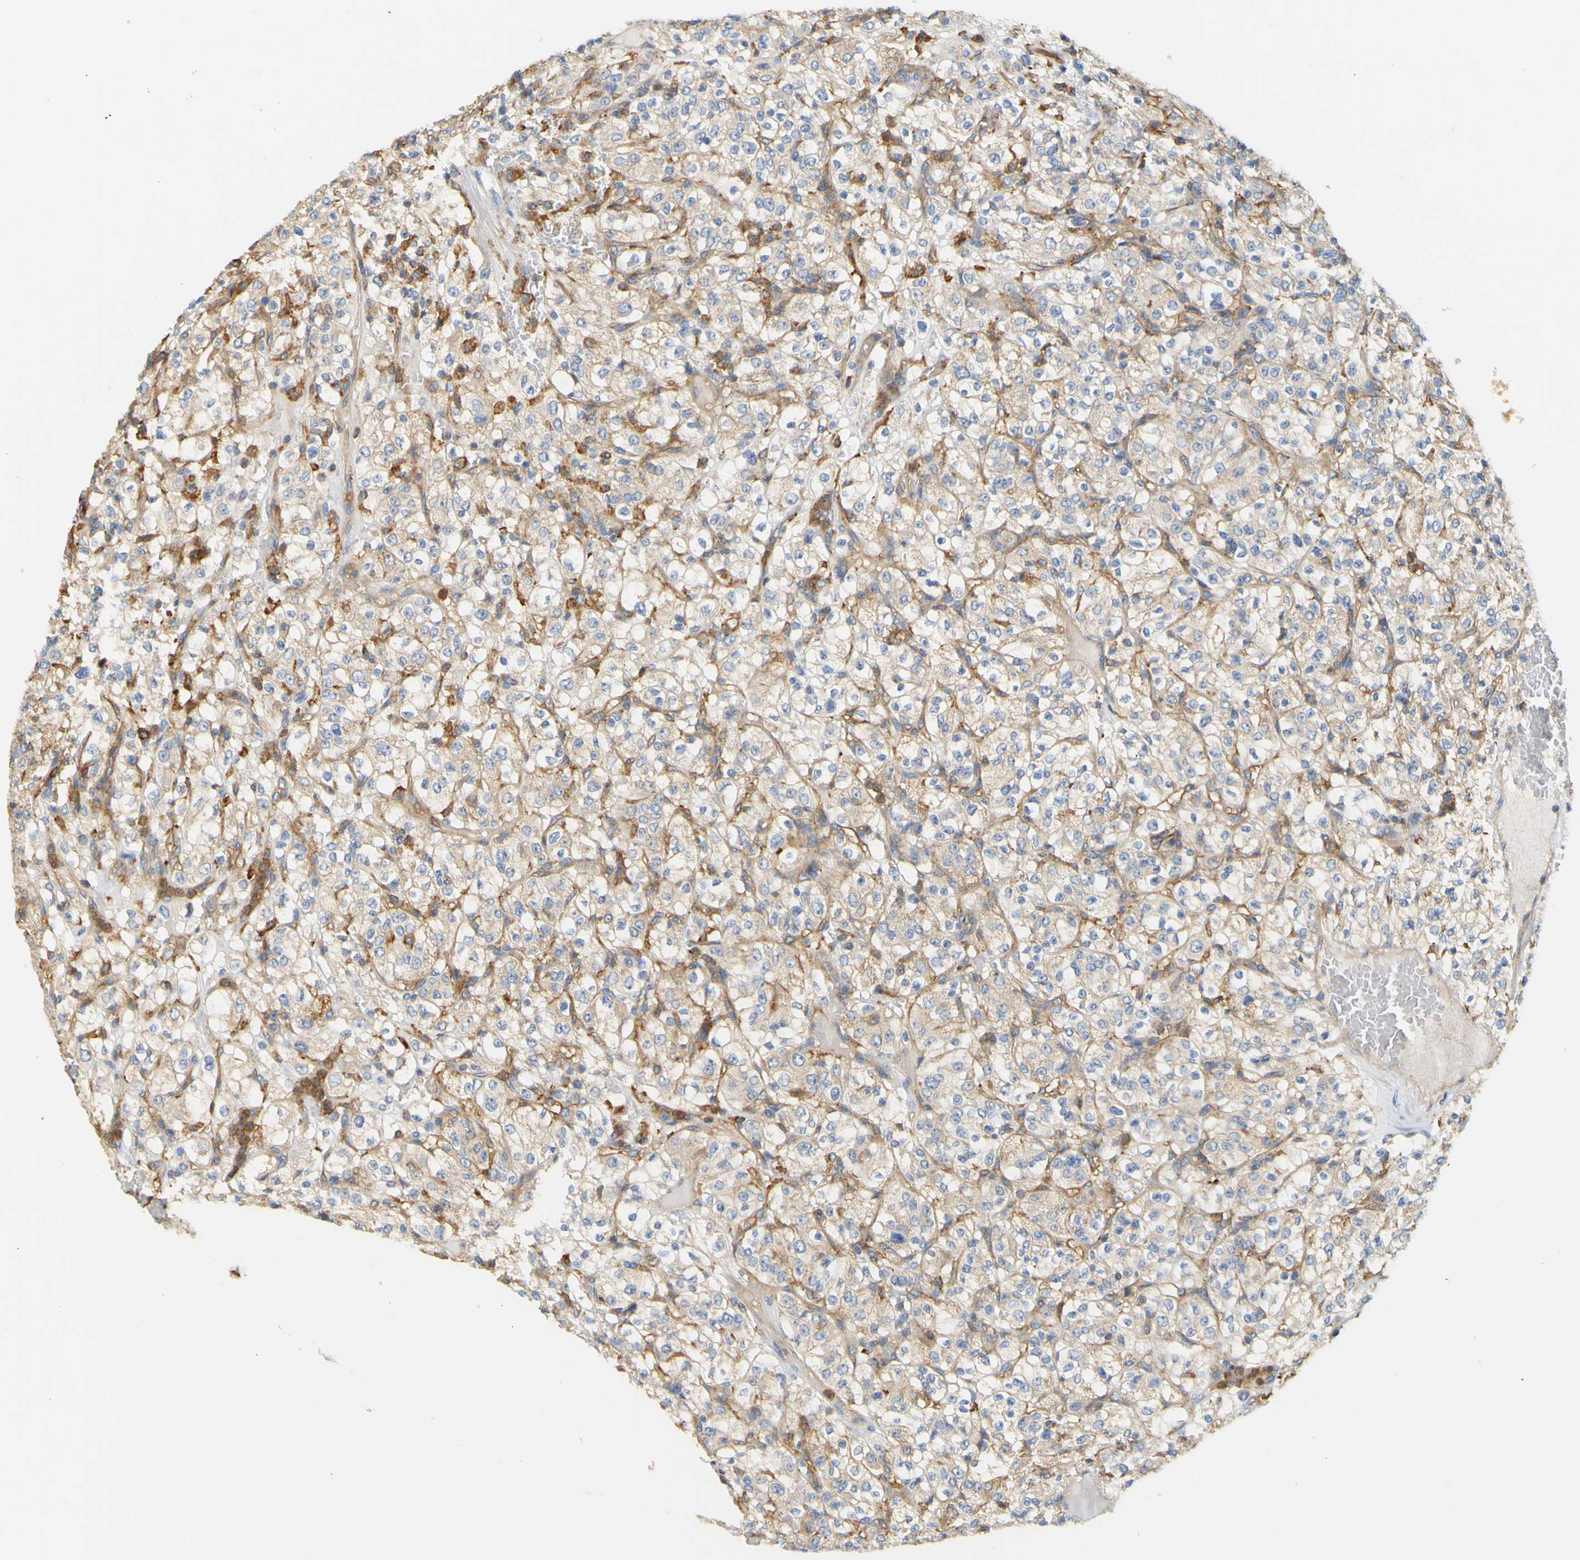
{"staining": {"intensity": "weak", "quantity": "25%-75%", "location": "cytoplasmic/membranous"}, "tissue": "renal cancer", "cell_type": "Tumor cells", "image_type": "cancer", "snomed": [{"axis": "morphology", "description": "Normal tissue, NOS"}, {"axis": "morphology", "description": "Adenocarcinoma, NOS"}, {"axis": "topography", "description": "Kidney"}], "caption": "The immunohistochemical stain shows weak cytoplasmic/membranous expression in tumor cells of renal adenocarcinoma tissue. (IHC, brightfield microscopy, high magnification).", "gene": "PCDH7", "patient": {"sex": "female", "age": 72}}